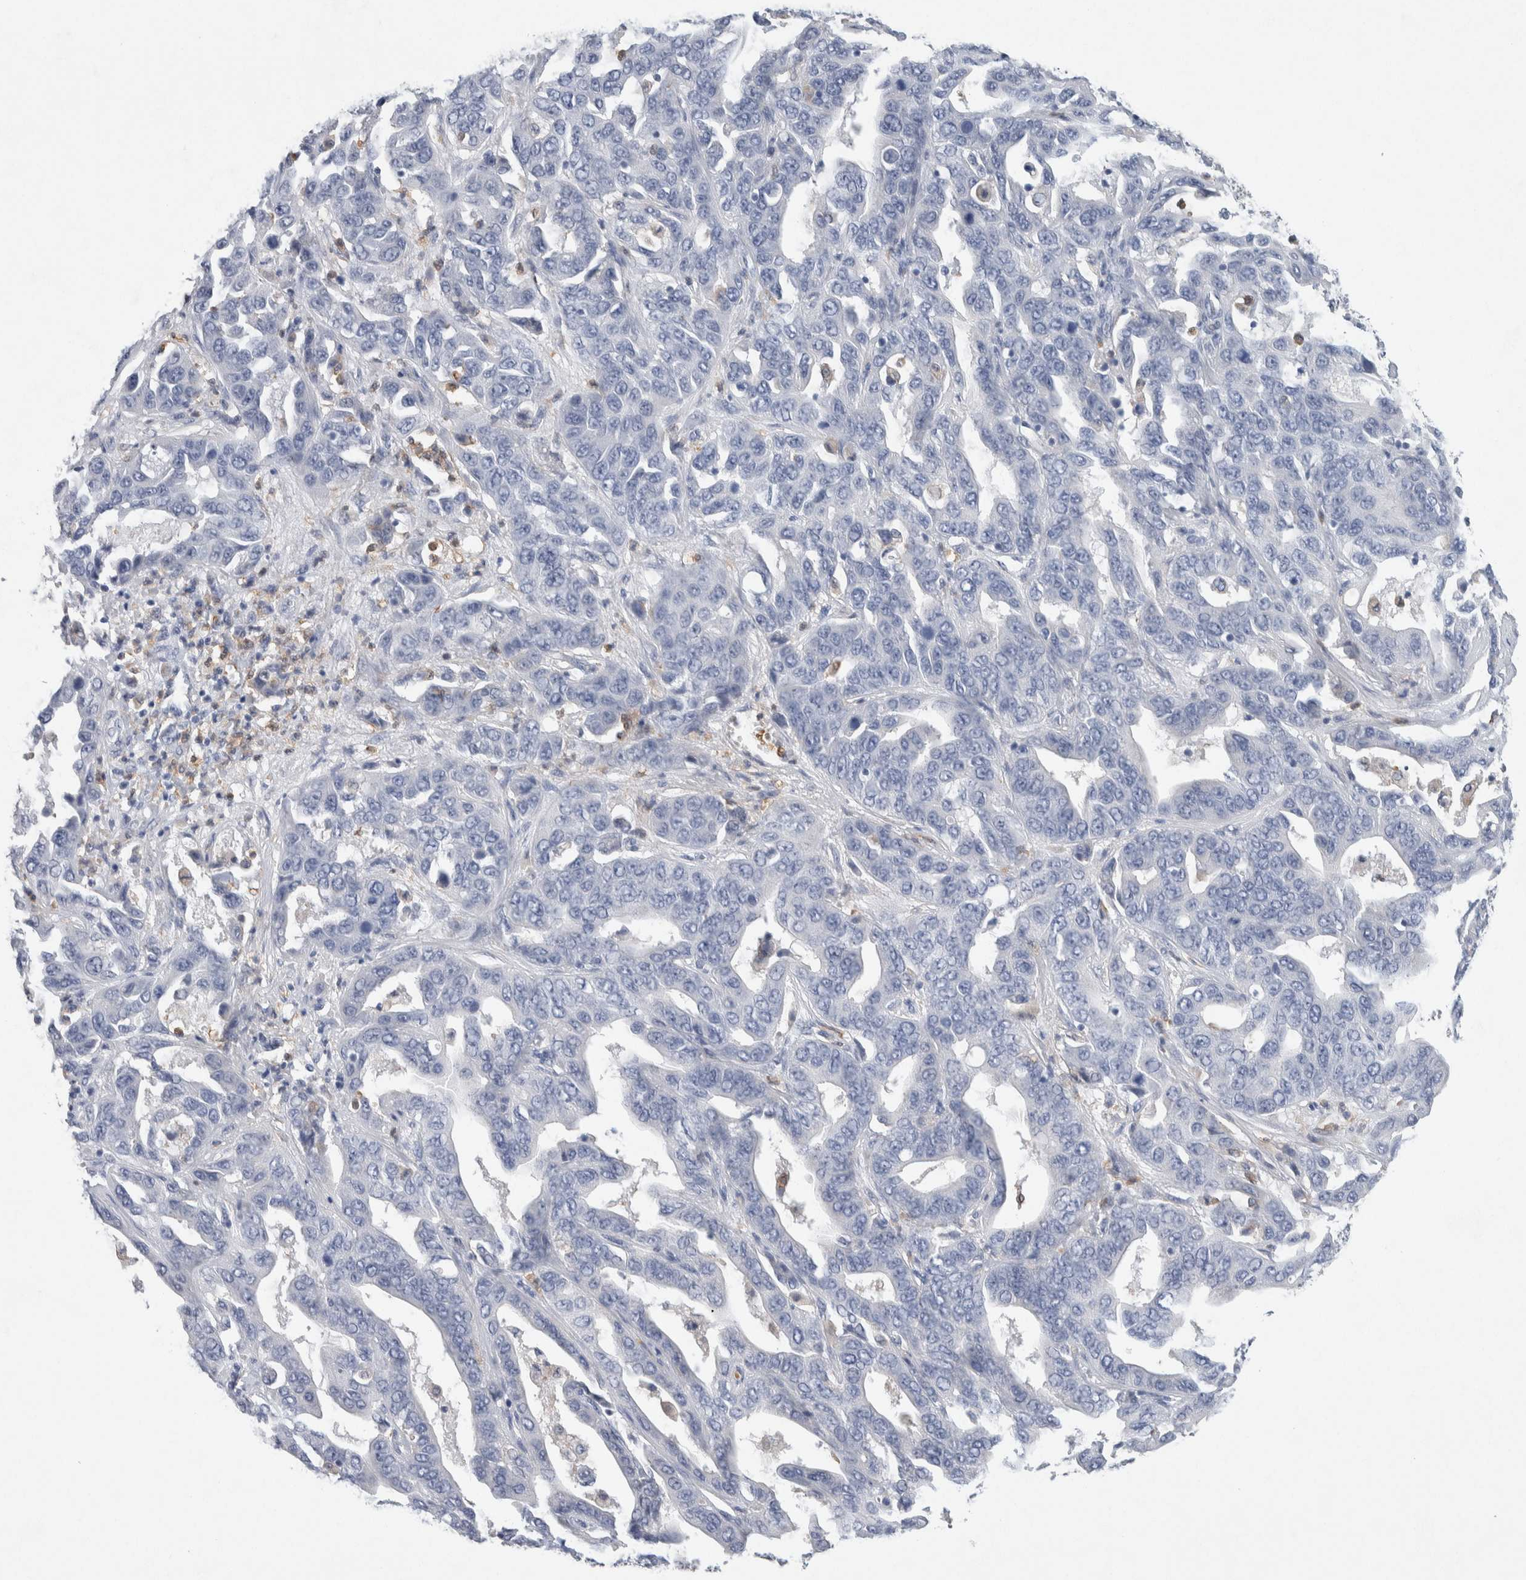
{"staining": {"intensity": "negative", "quantity": "none", "location": "none"}, "tissue": "liver cancer", "cell_type": "Tumor cells", "image_type": "cancer", "snomed": [{"axis": "morphology", "description": "Cholangiocarcinoma"}, {"axis": "topography", "description": "Liver"}], "caption": "IHC of human cholangiocarcinoma (liver) reveals no positivity in tumor cells. (Stains: DAB immunohistochemistry (IHC) with hematoxylin counter stain, Microscopy: brightfield microscopy at high magnification).", "gene": "NCF2", "patient": {"sex": "female", "age": 52}}